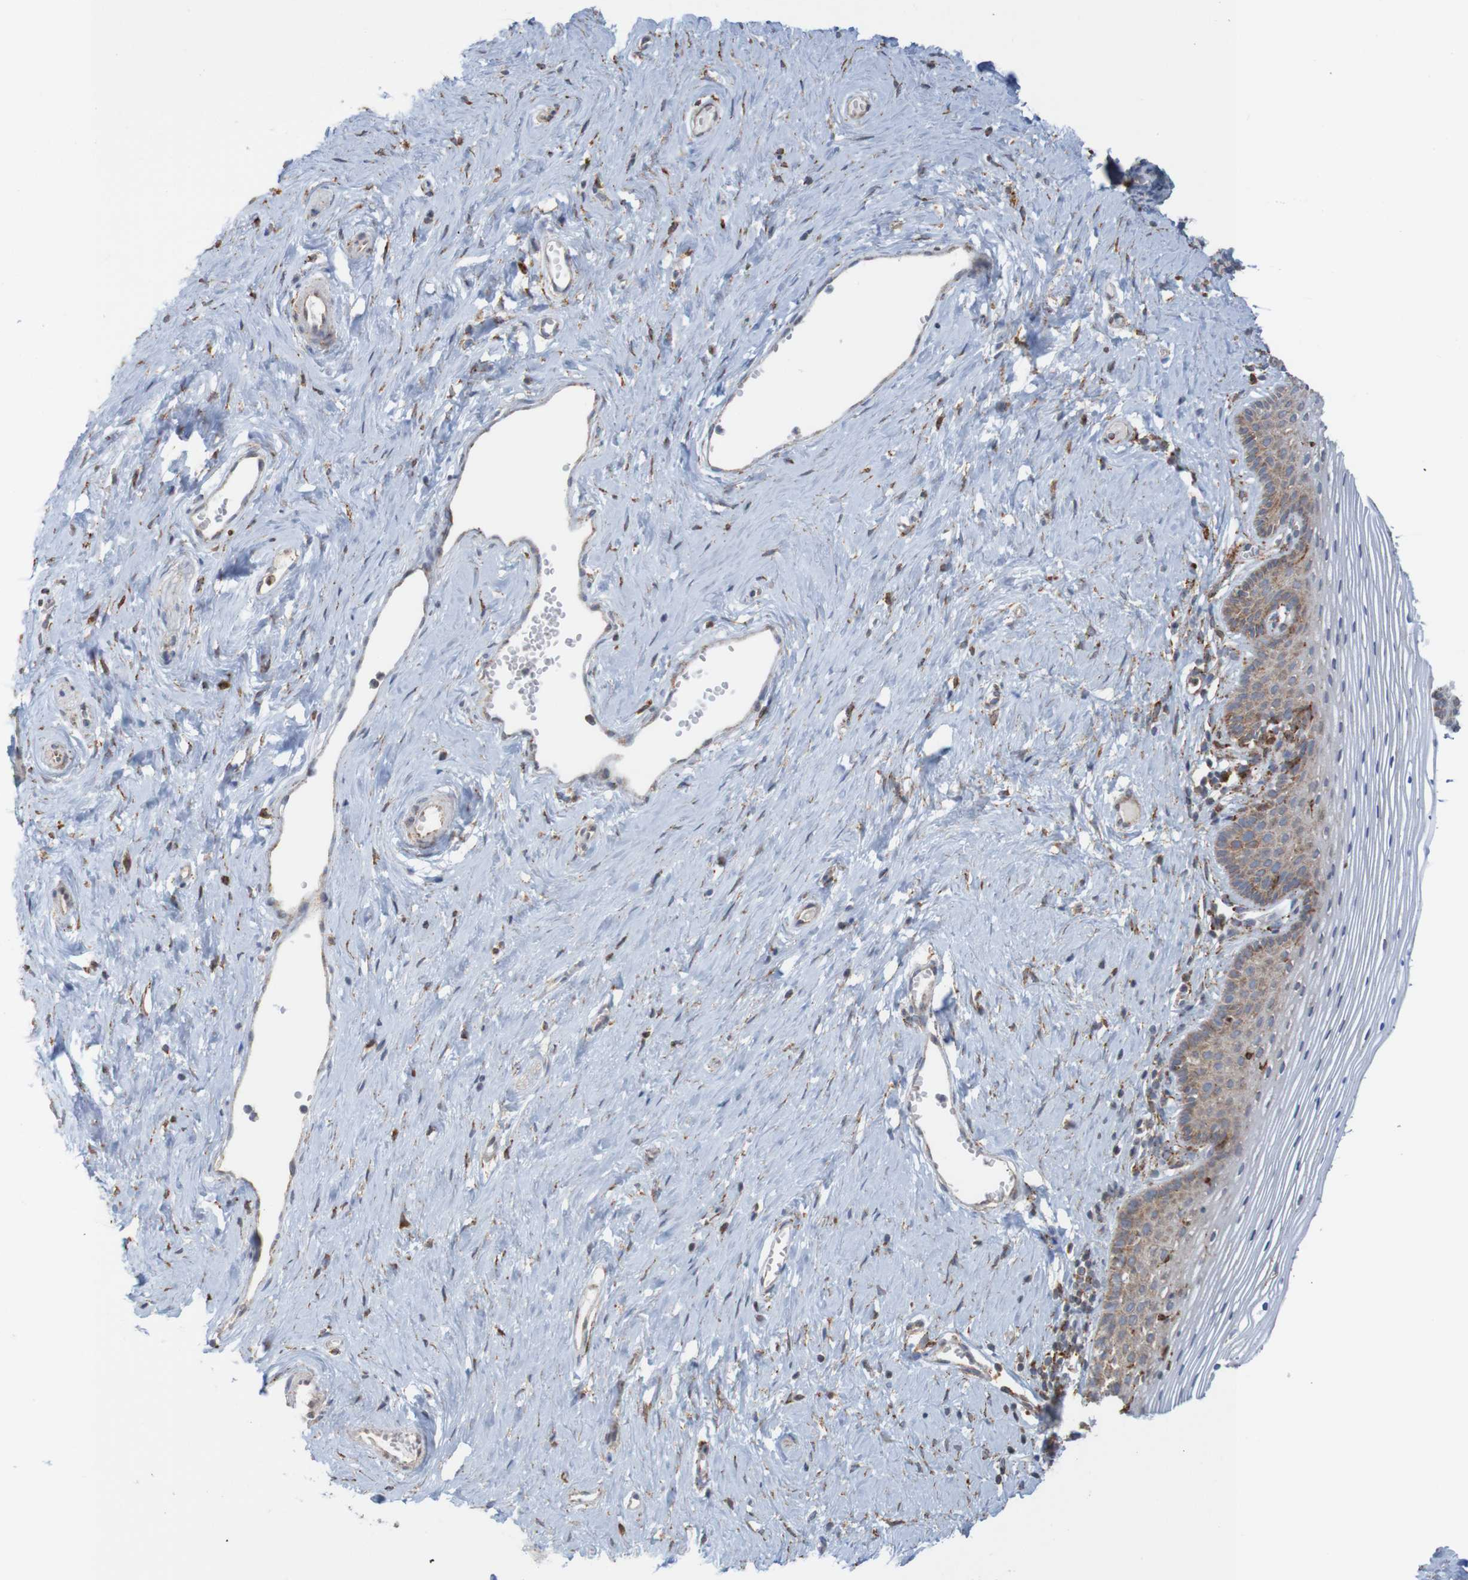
{"staining": {"intensity": "moderate", "quantity": "<25%", "location": "cytoplasmic/membranous"}, "tissue": "vagina", "cell_type": "Squamous epithelial cells", "image_type": "normal", "snomed": [{"axis": "morphology", "description": "Normal tissue, NOS"}, {"axis": "topography", "description": "Vagina"}], "caption": "Normal vagina was stained to show a protein in brown. There is low levels of moderate cytoplasmic/membranous positivity in about <25% of squamous epithelial cells.", "gene": "PDIA3", "patient": {"sex": "female", "age": 32}}